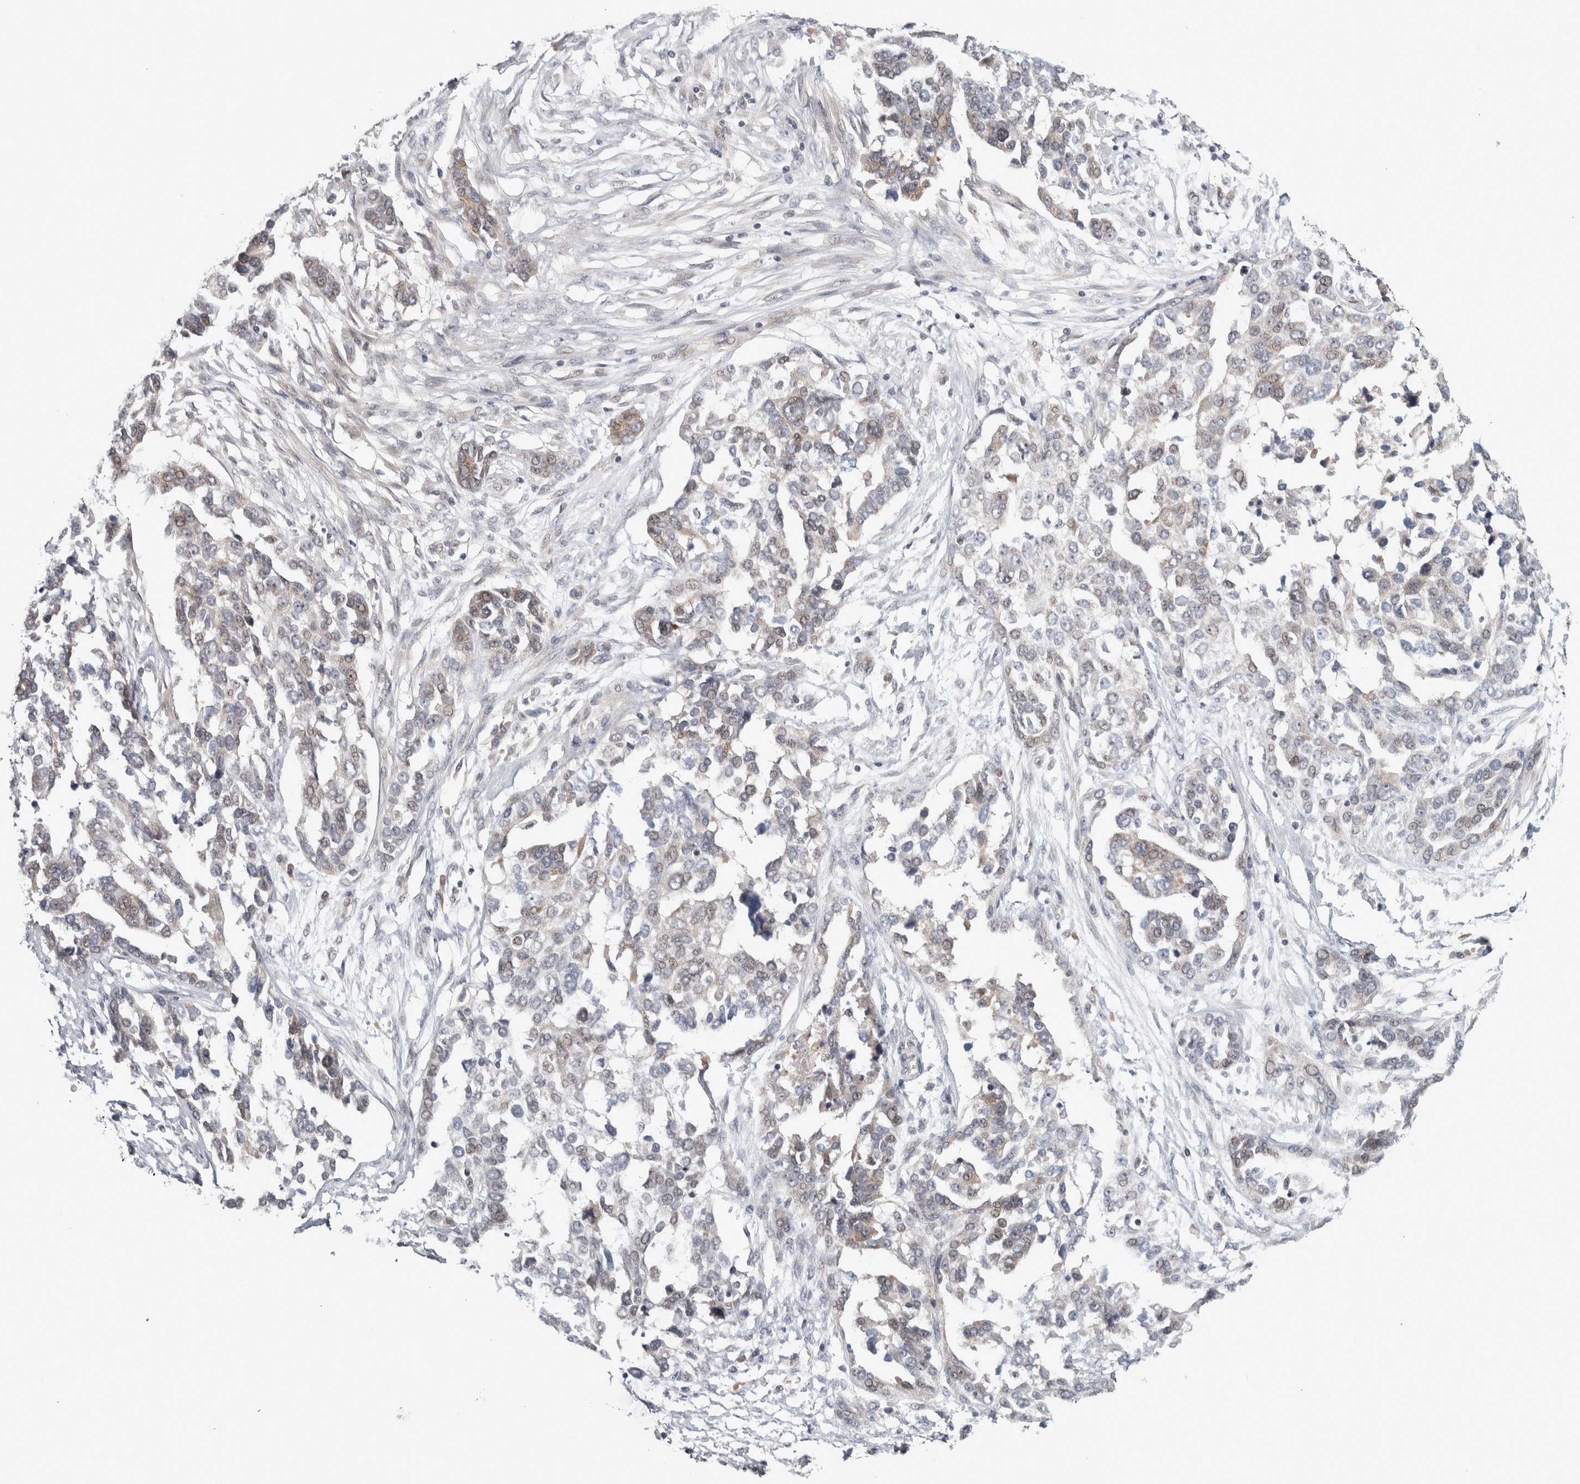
{"staining": {"intensity": "weak", "quantity": "<25%", "location": "nuclear"}, "tissue": "ovarian cancer", "cell_type": "Tumor cells", "image_type": "cancer", "snomed": [{"axis": "morphology", "description": "Cystadenocarcinoma, serous, NOS"}, {"axis": "topography", "description": "Ovary"}], "caption": "Immunohistochemistry photomicrograph of neoplastic tissue: ovarian serous cystadenocarcinoma stained with DAB exhibits no significant protein positivity in tumor cells. Brightfield microscopy of immunohistochemistry (IHC) stained with DAB (3,3'-diaminobenzidine) (brown) and hematoxylin (blue), captured at high magnification.", "gene": "ASPN", "patient": {"sex": "female", "age": 44}}